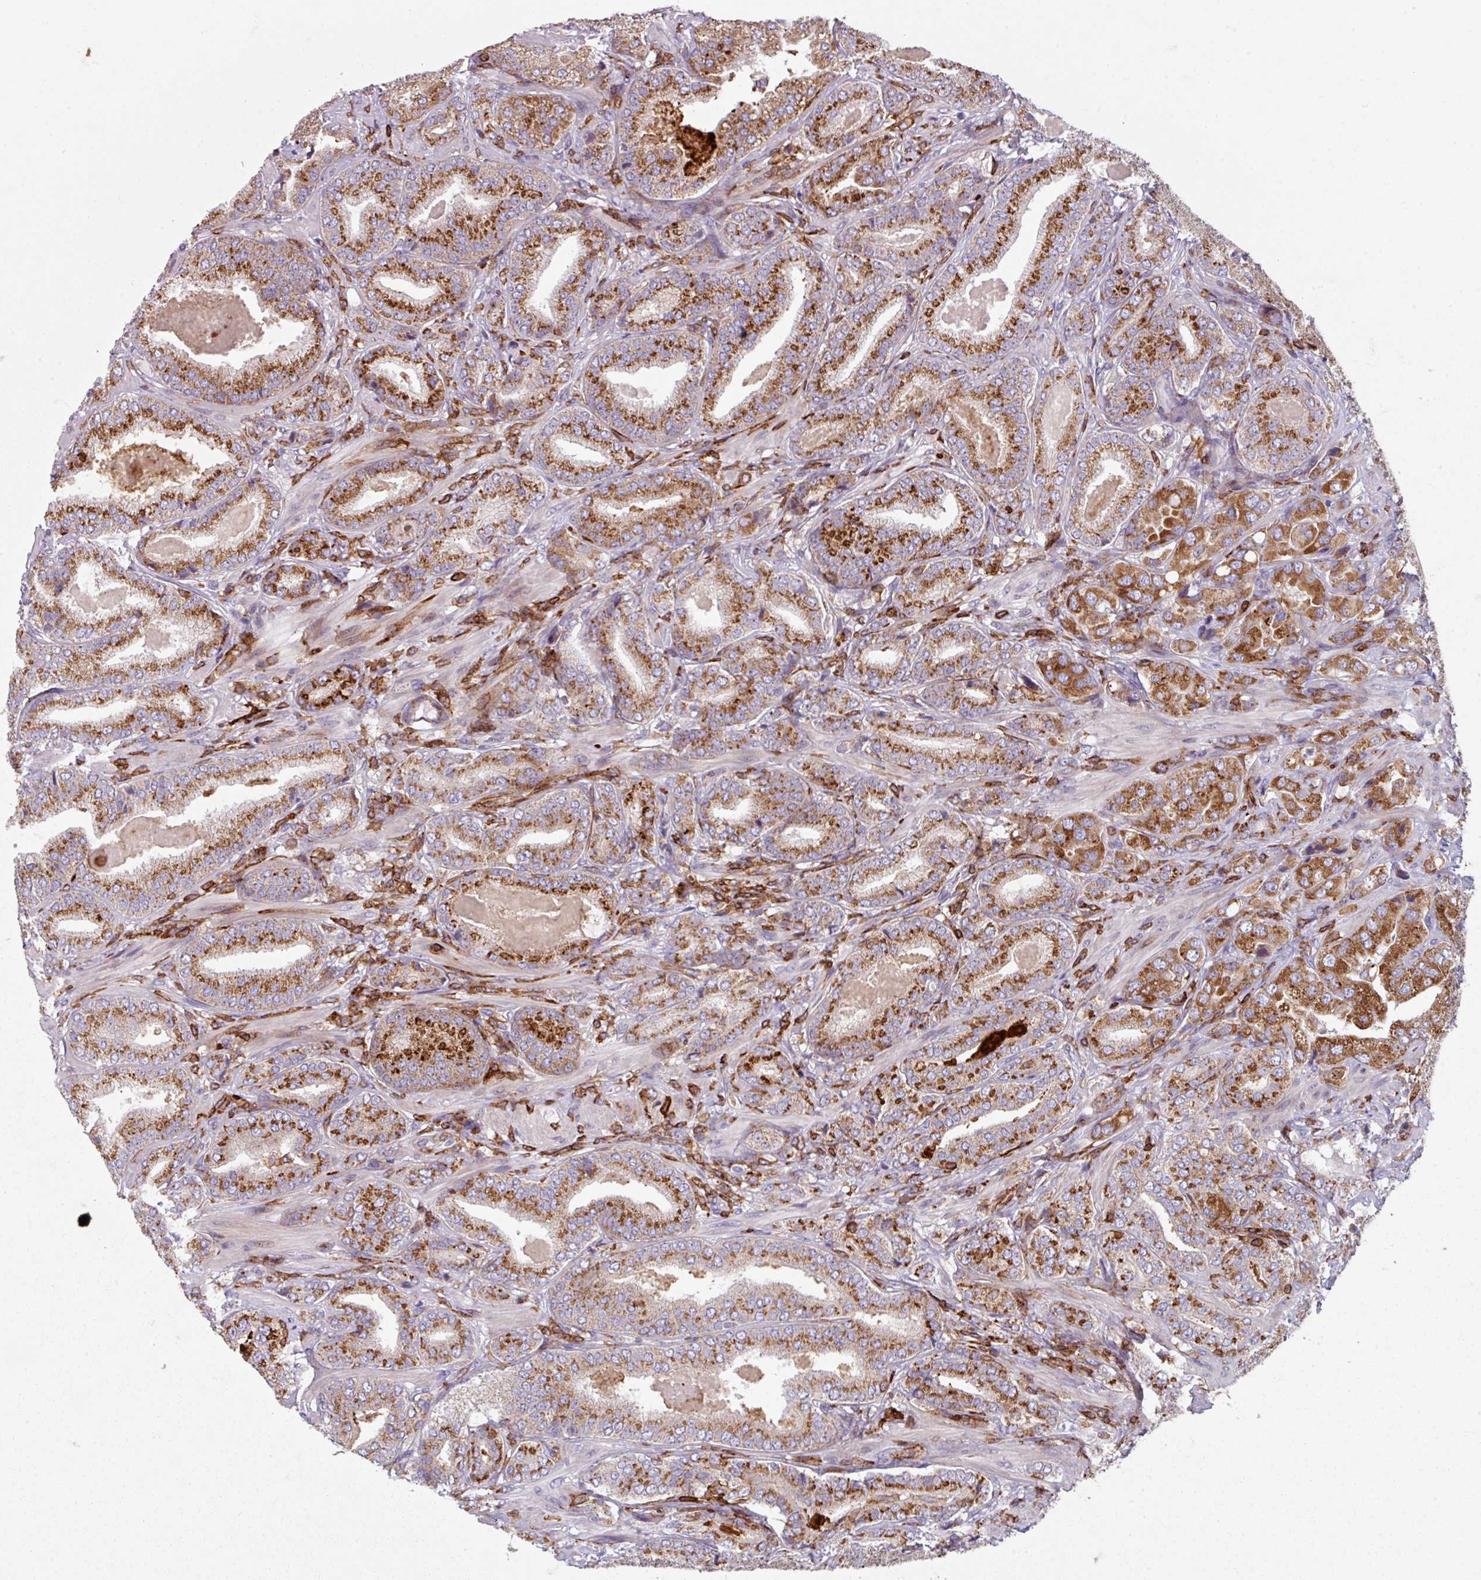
{"staining": {"intensity": "strong", "quantity": ">75%", "location": "cytoplasmic/membranous"}, "tissue": "prostate cancer", "cell_type": "Tumor cells", "image_type": "cancer", "snomed": [{"axis": "morphology", "description": "Adenocarcinoma, High grade"}, {"axis": "topography", "description": "Prostate"}], "caption": "Prostate cancer (adenocarcinoma (high-grade)) tissue reveals strong cytoplasmic/membranous staining in about >75% of tumor cells, visualized by immunohistochemistry.", "gene": "NEDD9", "patient": {"sex": "male", "age": 63}}